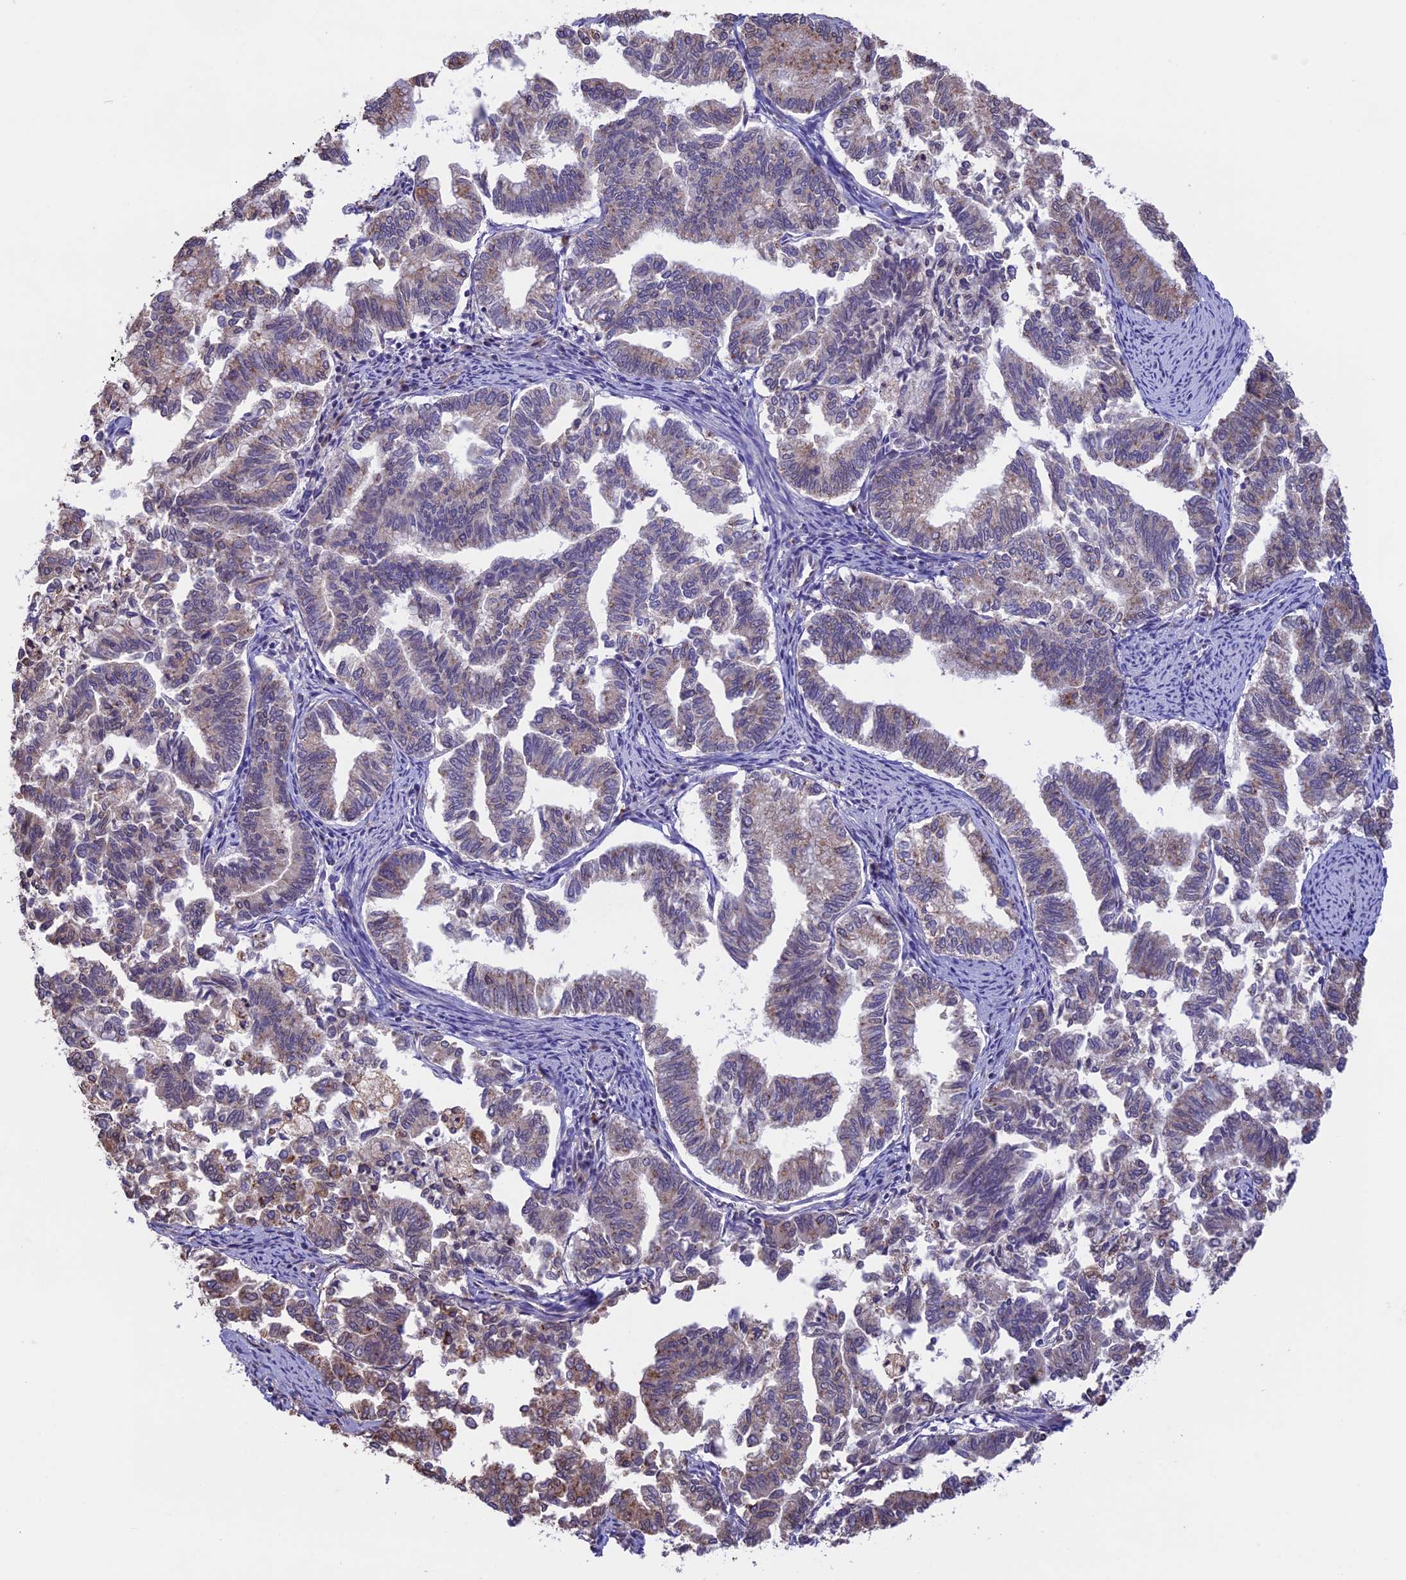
{"staining": {"intensity": "weak", "quantity": "25%-75%", "location": "cytoplasmic/membranous"}, "tissue": "endometrial cancer", "cell_type": "Tumor cells", "image_type": "cancer", "snomed": [{"axis": "morphology", "description": "Adenocarcinoma, NOS"}, {"axis": "topography", "description": "Endometrium"}], "caption": "Immunohistochemical staining of endometrial cancer displays low levels of weak cytoplasmic/membranous staining in about 25%-75% of tumor cells.", "gene": "DMRTA2", "patient": {"sex": "female", "age": 79}}